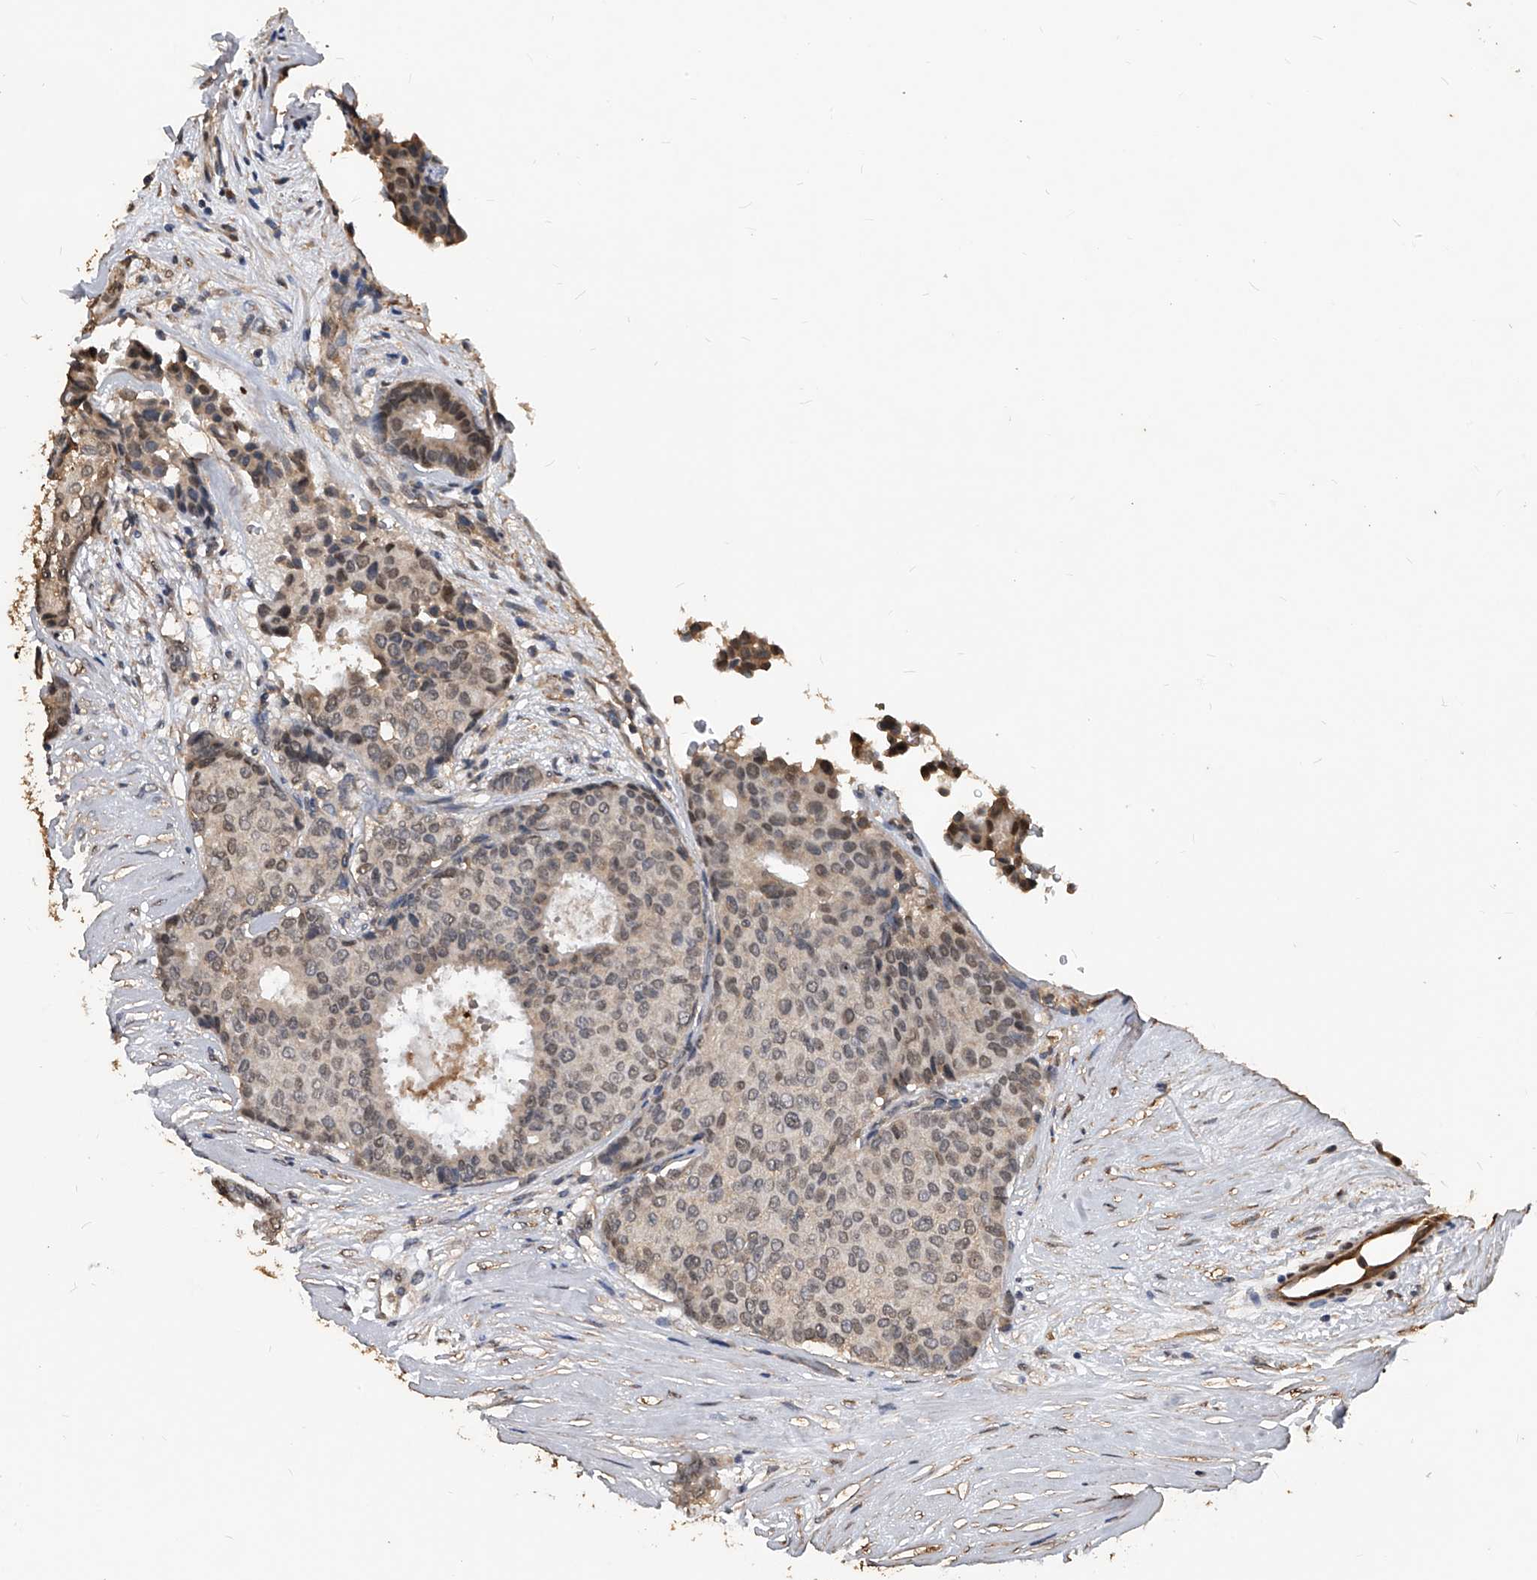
{"staining": {"intensity": "weak", "quantity": "25%-75%", "location": "cytoplasmic/membranous,nuclear"}, "tissue": "breast cancer", "cell_type": "Tumor cells", "image_type": "cancer", "snomed": [{"axis": "morphology", "description": "Duct carcinoma"}, {"axis": "topography", "description": "Breast"}], "caption": "Tumor cells demonstrate low levels of weak cytoplasmic/membranous and nuclear staining in approximately 25%-75% of cells in human invasive ductal carcinoma (breast).", "gene": "FBXL4", "patient": {"sex": "female", "age": 75}}